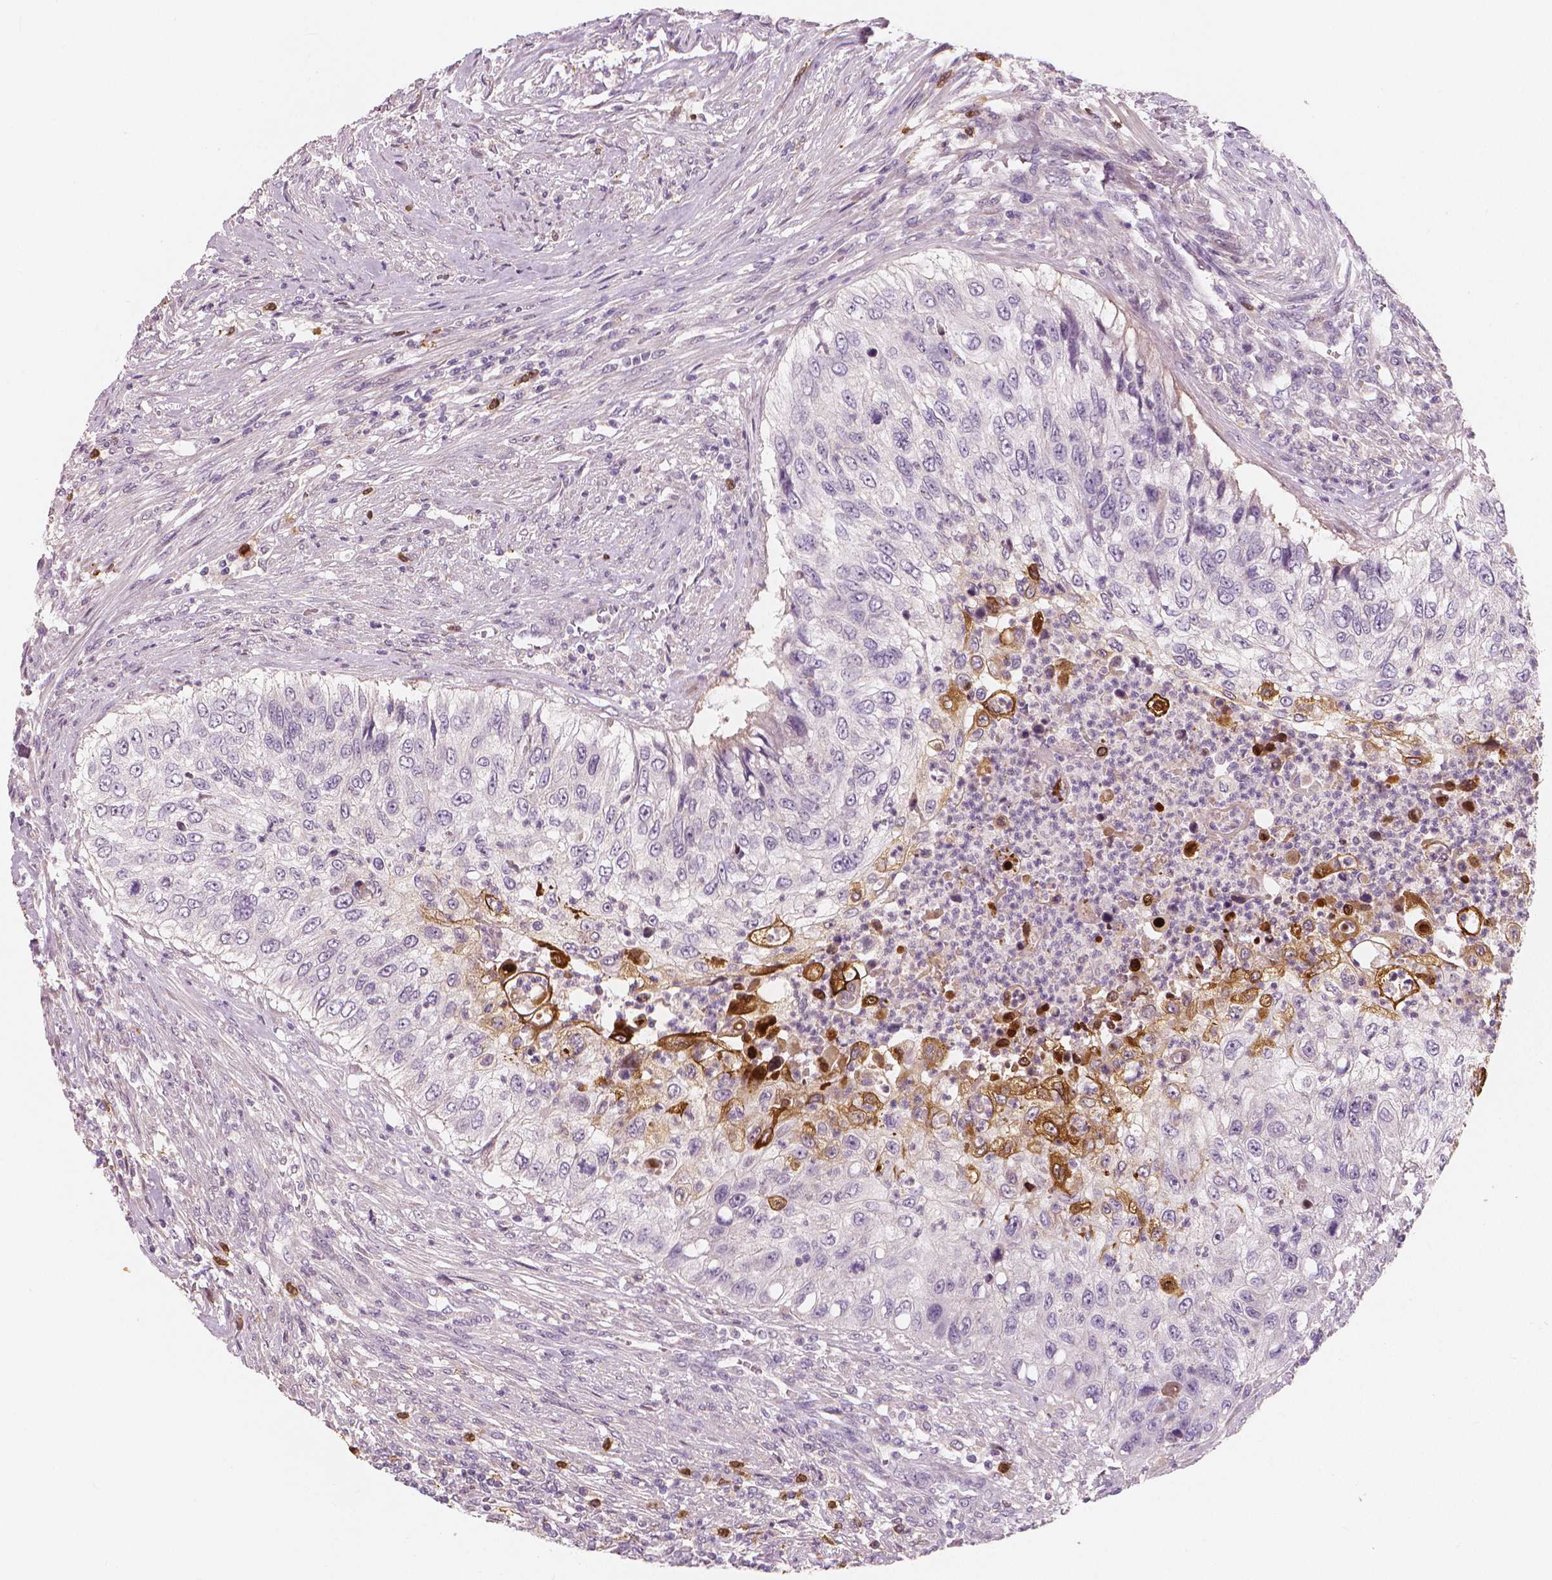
{"staining": {"intensity": "moderate", "quantity": "<25%", "location": "cytoplasmic/membranous"}, "tissue": "urothelial cancer", "cell_type": "Tumor cells", "image_type": "cancer", "snomed": [{"axis": "morphology", "description": "Urothelial carcinoma, High grade"}, {"axis": "topography", "description": "Urinary bladder"}], "caption": "This histopathology image shows IHC staining of human urothelial cancer, with low moderate cytoplasmic/membranous positivity in about <25% of tumor cells.", "gene": "RNASE7", "patient": {"sex": "female", "age": 60}}